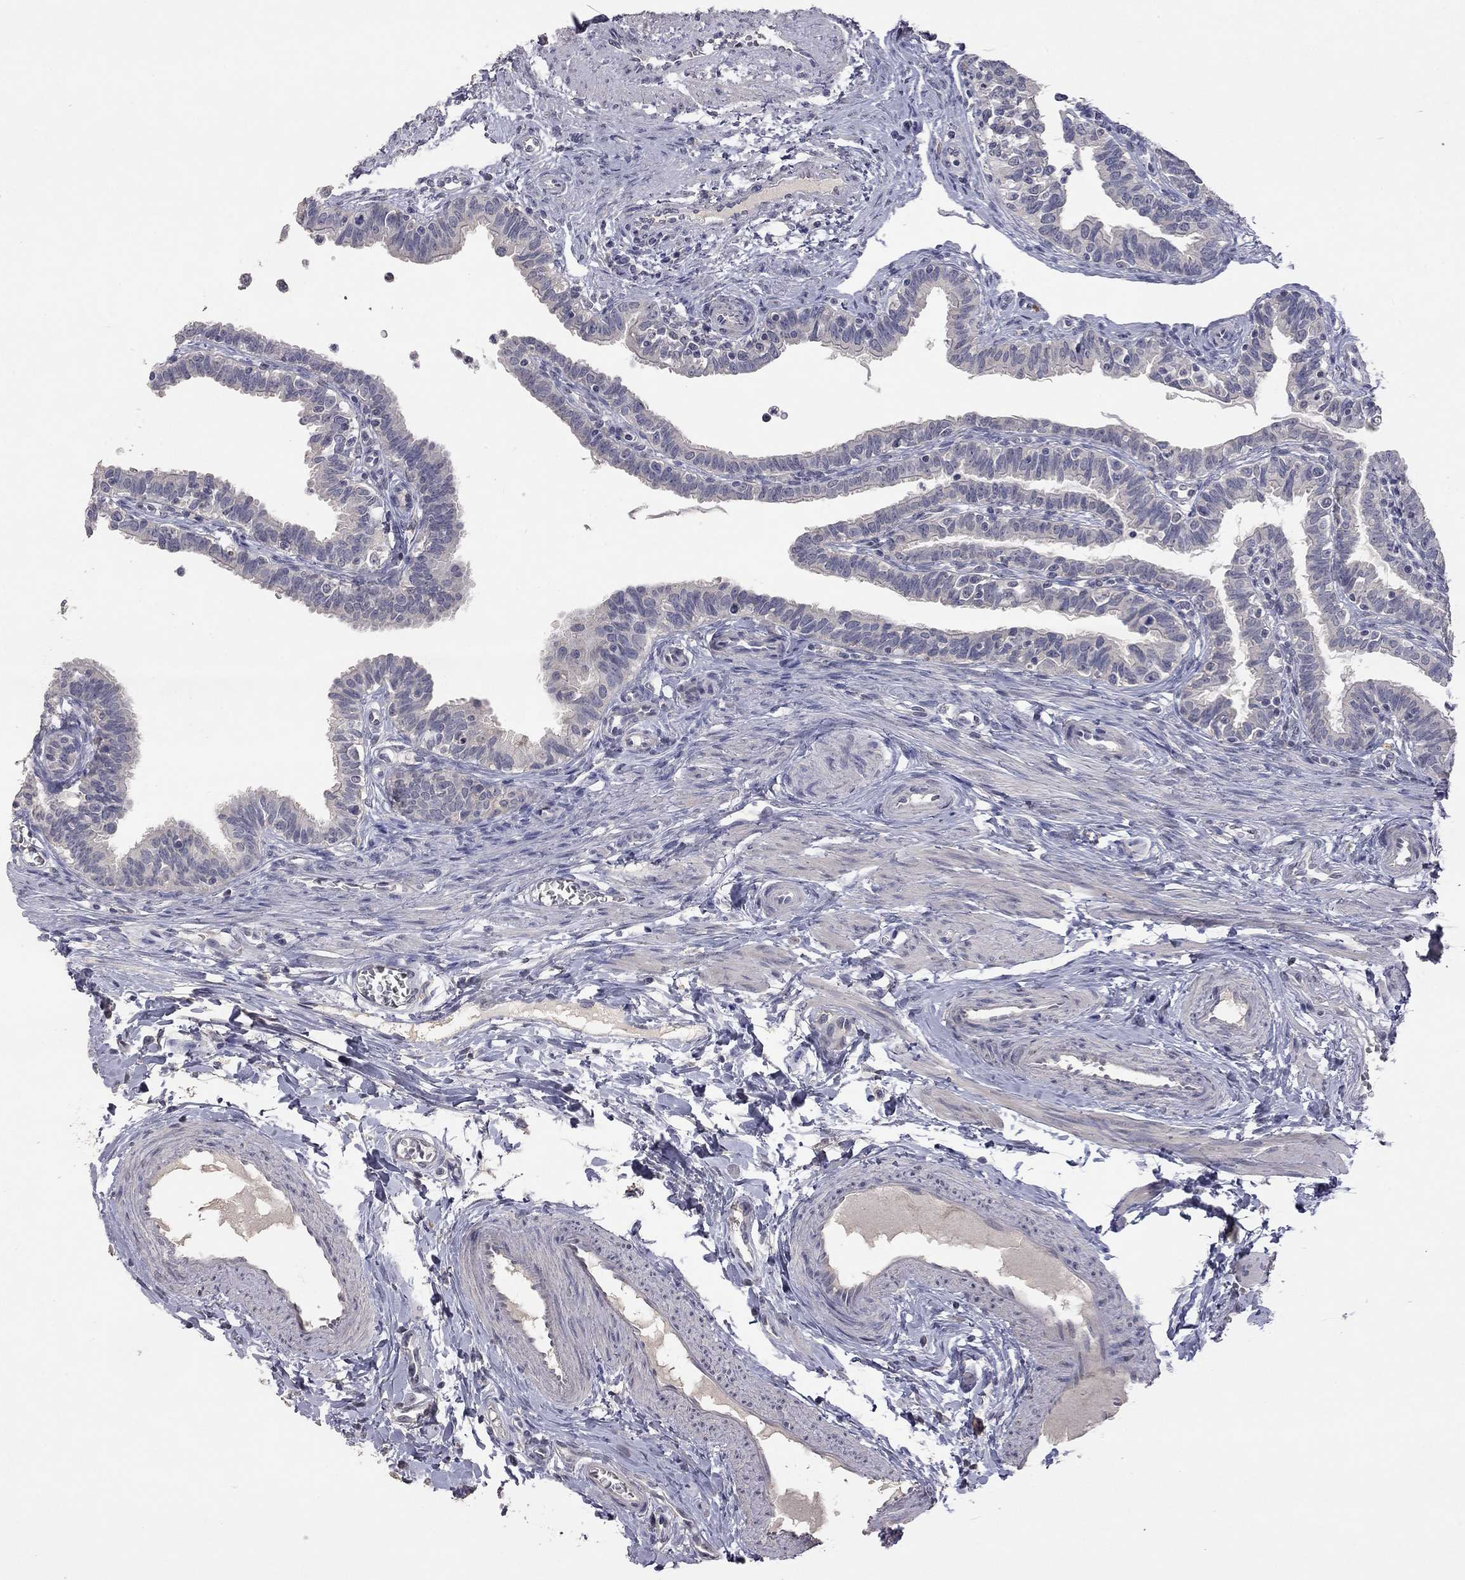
{"staining": {"intensity": "negative", "quantity": "none", "location": "none"}, "tissue": "fallopian tube", "cell_type": "Glandular cells", "image_type": "normal", "snomed": [{"axis": "morphology", "description": "Normal tissue, NOS"}, {"axis": "topography", "description": "Fallopian tube"}], "caption": "This is an immunohistochemistry (IHC) micrograph of unremarkable fallopian tube. There is no staining in glandular cells.", "gene": "SYT12", "patient": {"sex": "female", "age": 36}}